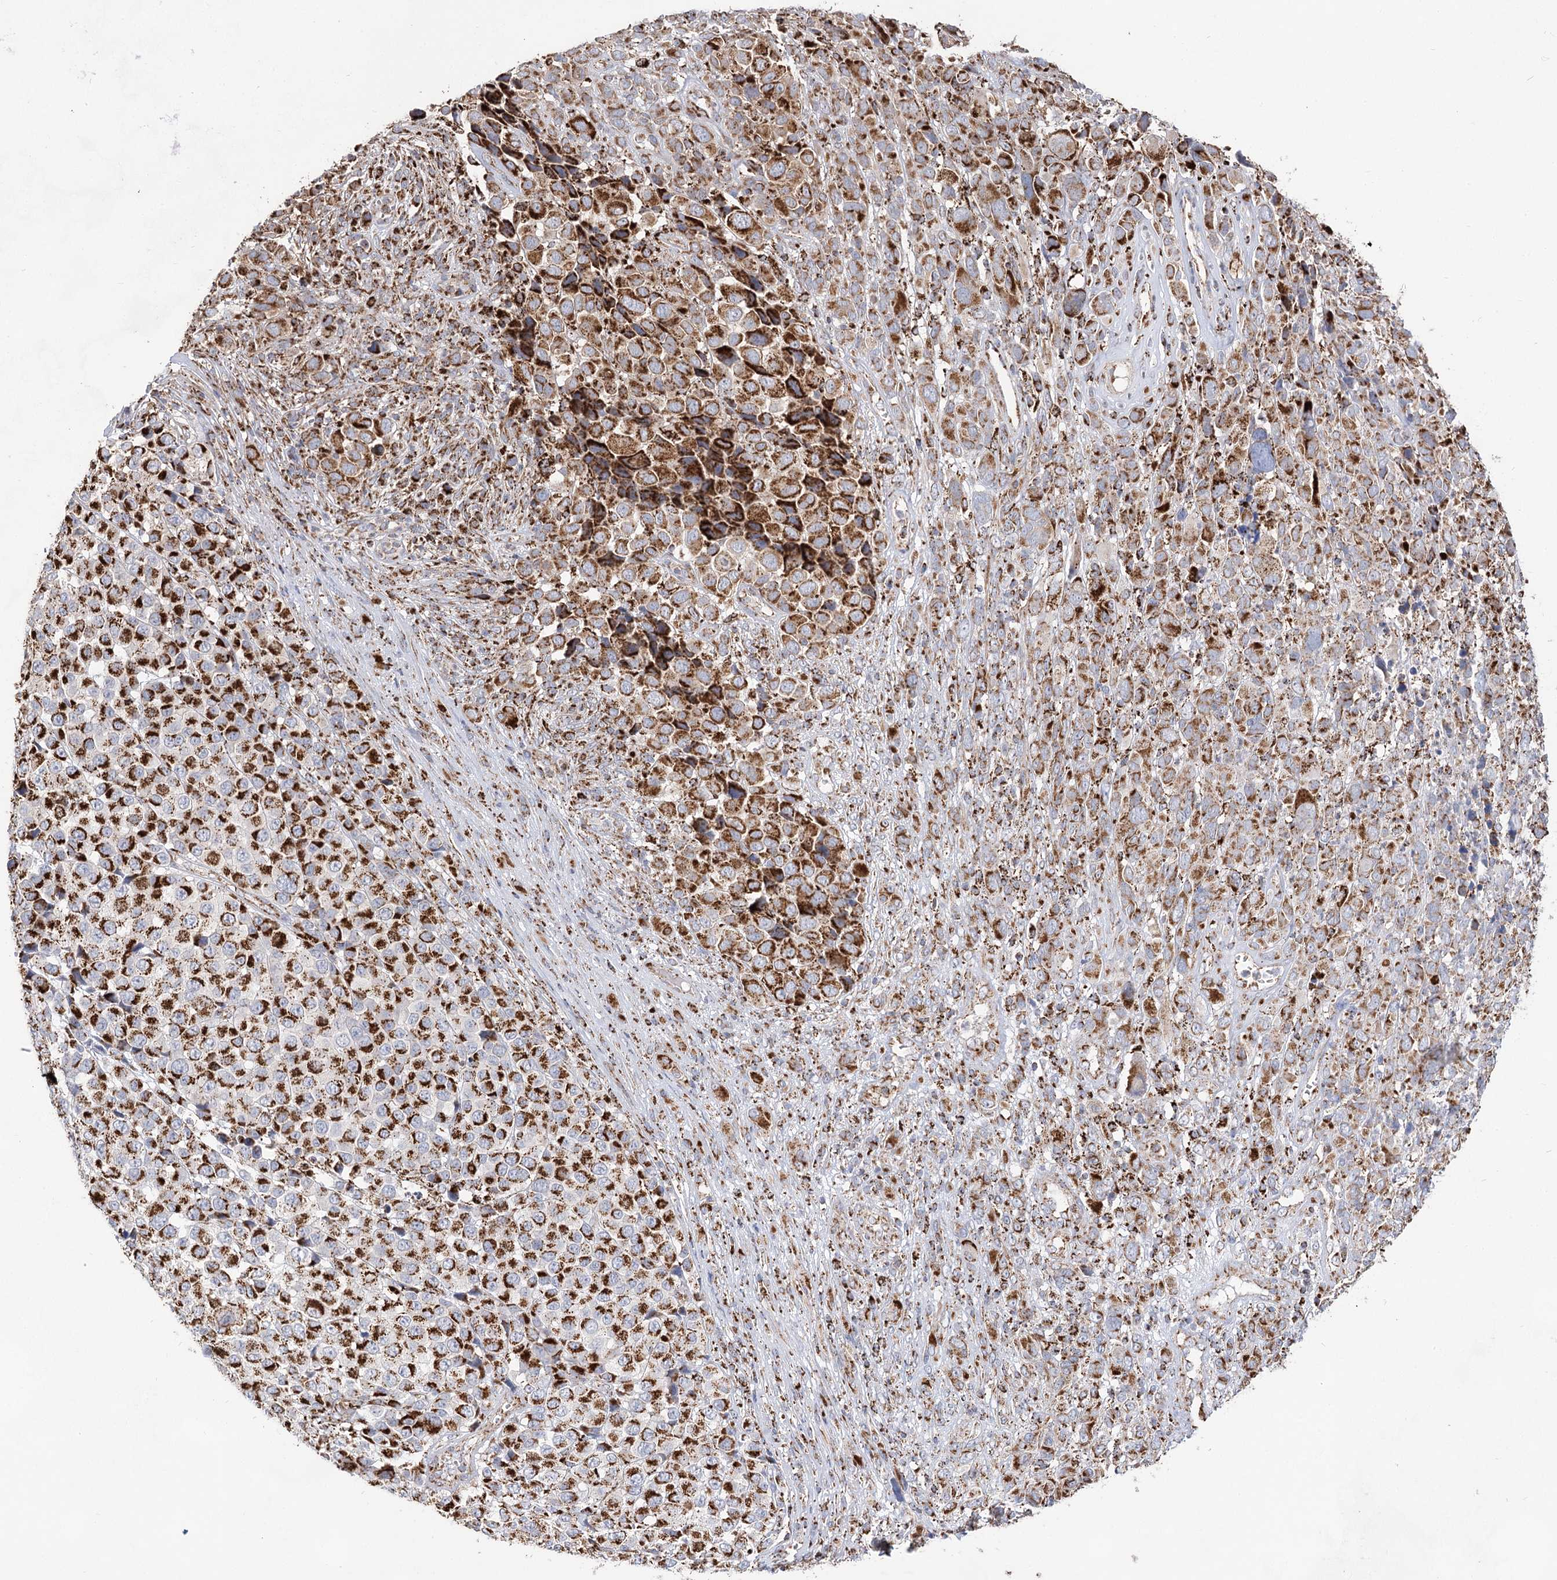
{"staining": {"intensity": "strong", "quantity": ">75%", "location": "cytoplasmic/membranous"}, "tissue": "melanoma", "cell_type": "Tumor cells", "image_type": "cancer", "snomed": [{"axis": "morphology", "description": "Malignant melanoma, NOS"}, {"axis": "topography", "description": "Skin of trunk"}], "caption": "Melanoma stained with immunohistochemistry (IHC) reveals strong cytoplasmic/membranous expression in about >75% of tumor cells.", "gene": "NADK2", "patient": {"sex": "male", "age": 71}}